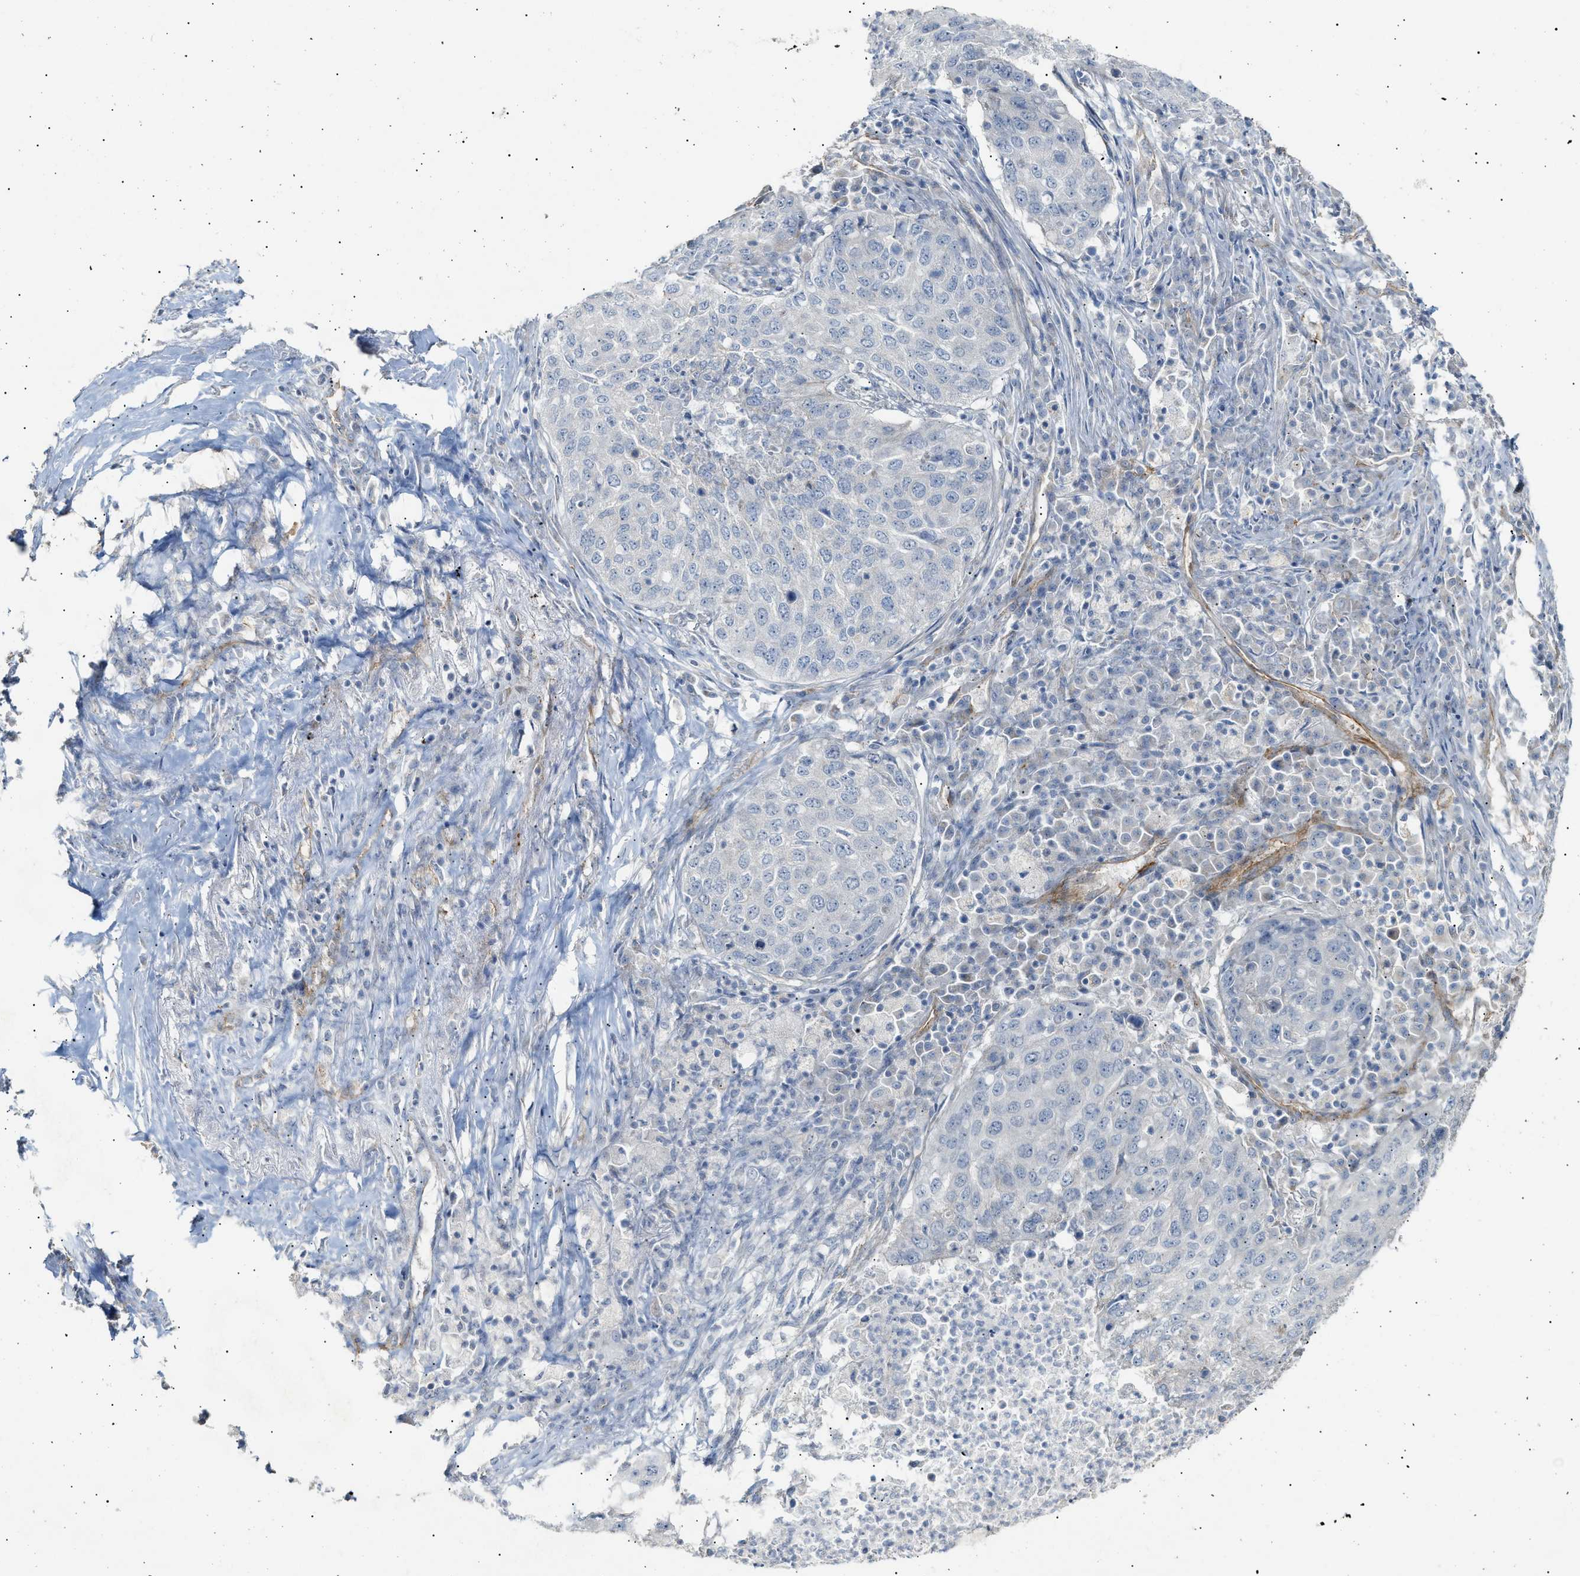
{"staining": {"intensity": "negative", "quantity": "none", "location": "none"}, "tissue": "lung cancer", "cell_type": "Tumor cells", "image_type": "cancer", "snomed": [{"axis": "morphology", "description": "Squamous cell carcinoma, NOS"}, {"axis": "topography", "description": "Lung"}], "caption": "A high-resolution photomicrograph shows immunohistochemistry (IHC) staining of lung cancer, which exhibits no significant positivity in tumor cells.", "gene": "ZFHX2", "patient": {"sex": "female", "age": 63}}